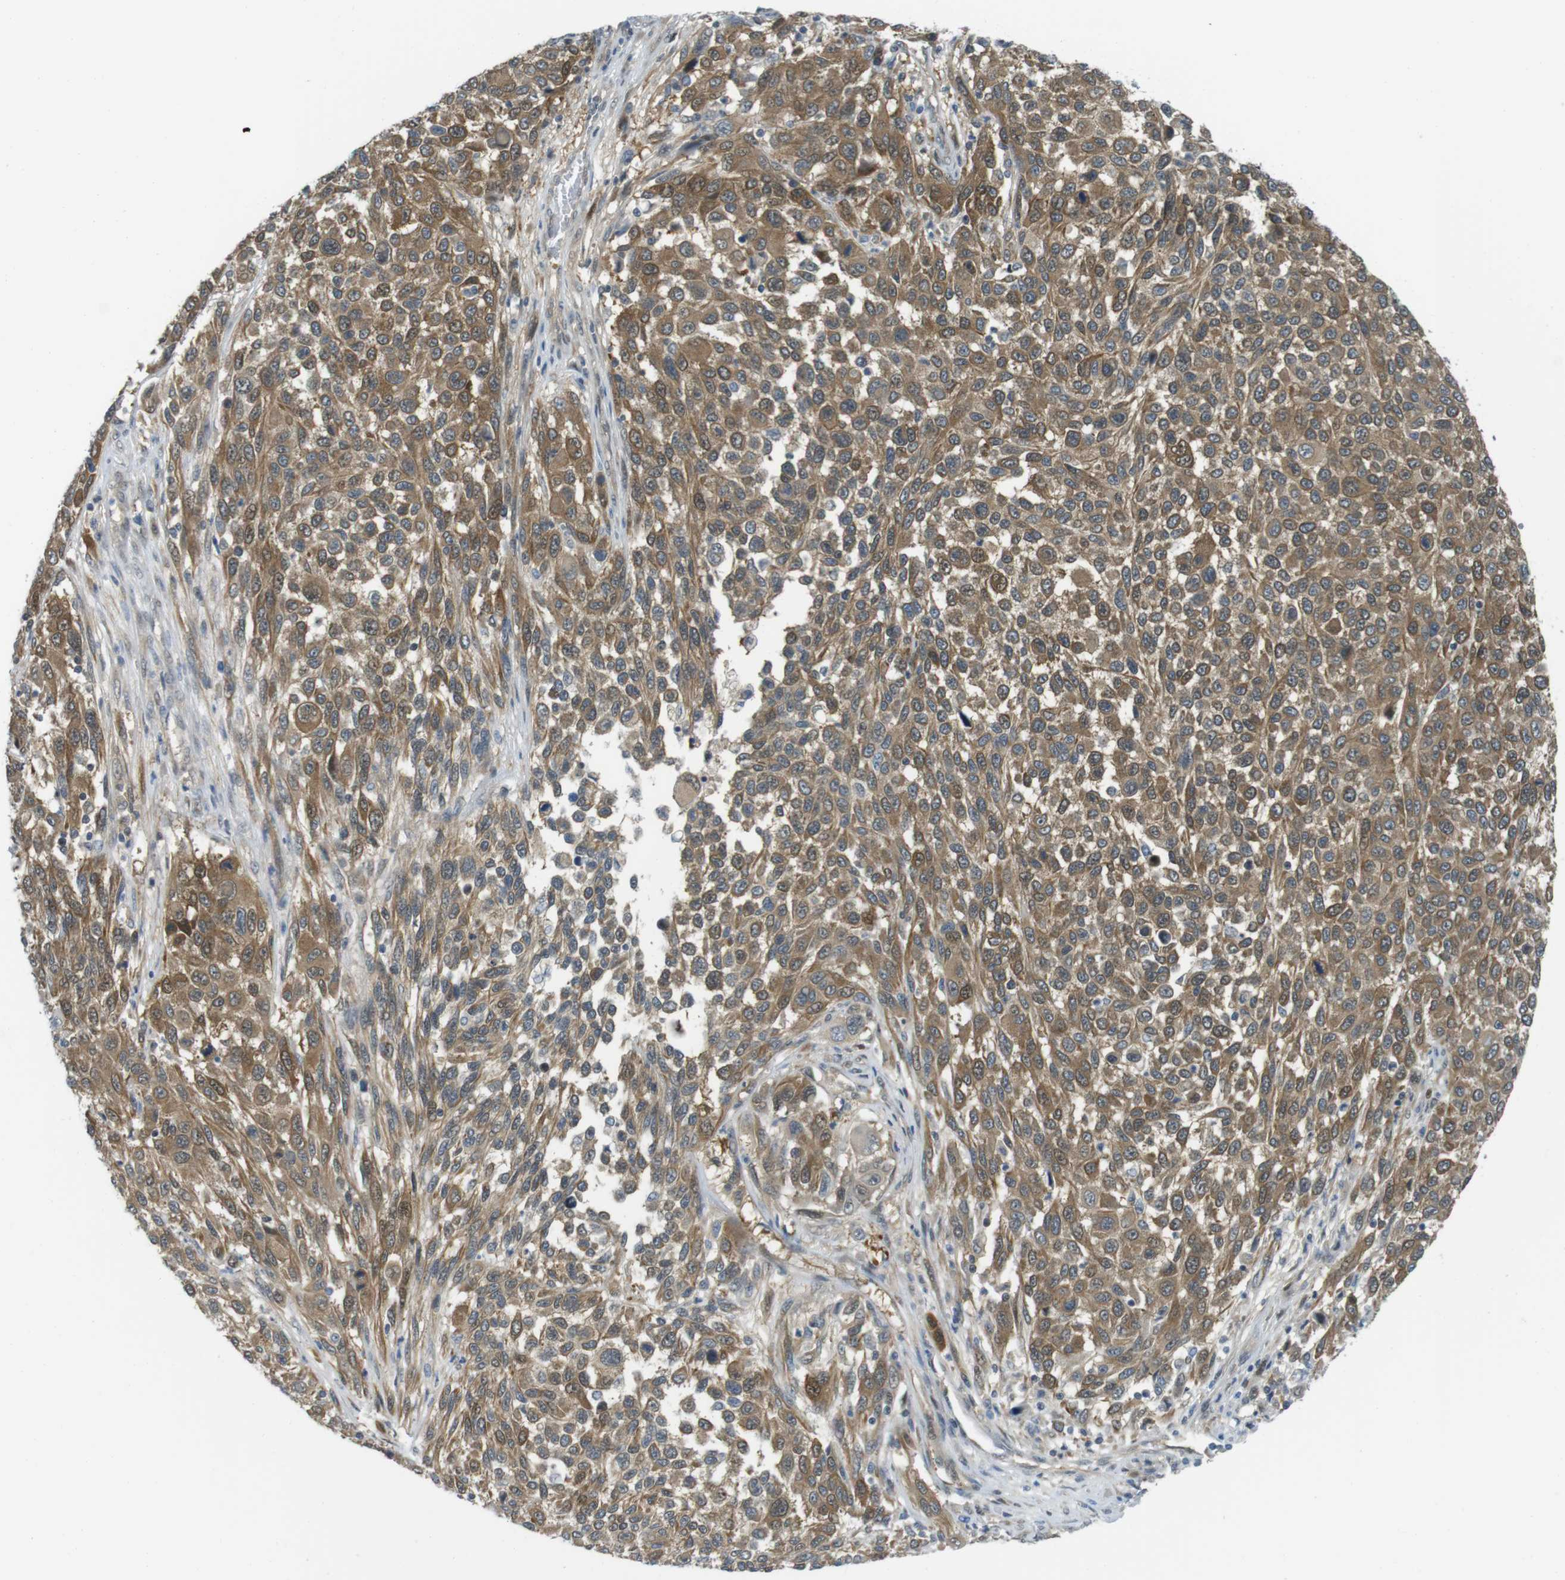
{"staining": {"intensity": "moderate", "quantity": ">75%", "location": "cytoplasmic/membranous,nuclear"}, "tissue": "melanoma", "cell_type": "Tumor cells", "image_type": "cancer", "snomed": [{"axis": "morphology", "description": "Malignant melanoma, Metastatic site"}, {"axis": "topography", "description": "Lymph node"}], "caption": "Immunohistochemical staining of human malignant melanoma (metastatic site) reveals moderate cytoplasmic/membranous and nuclear protein staining in approximately >75% of tumor cells.", "gene": "CASP2", "patient": {"sex": "male", "age": 61}}